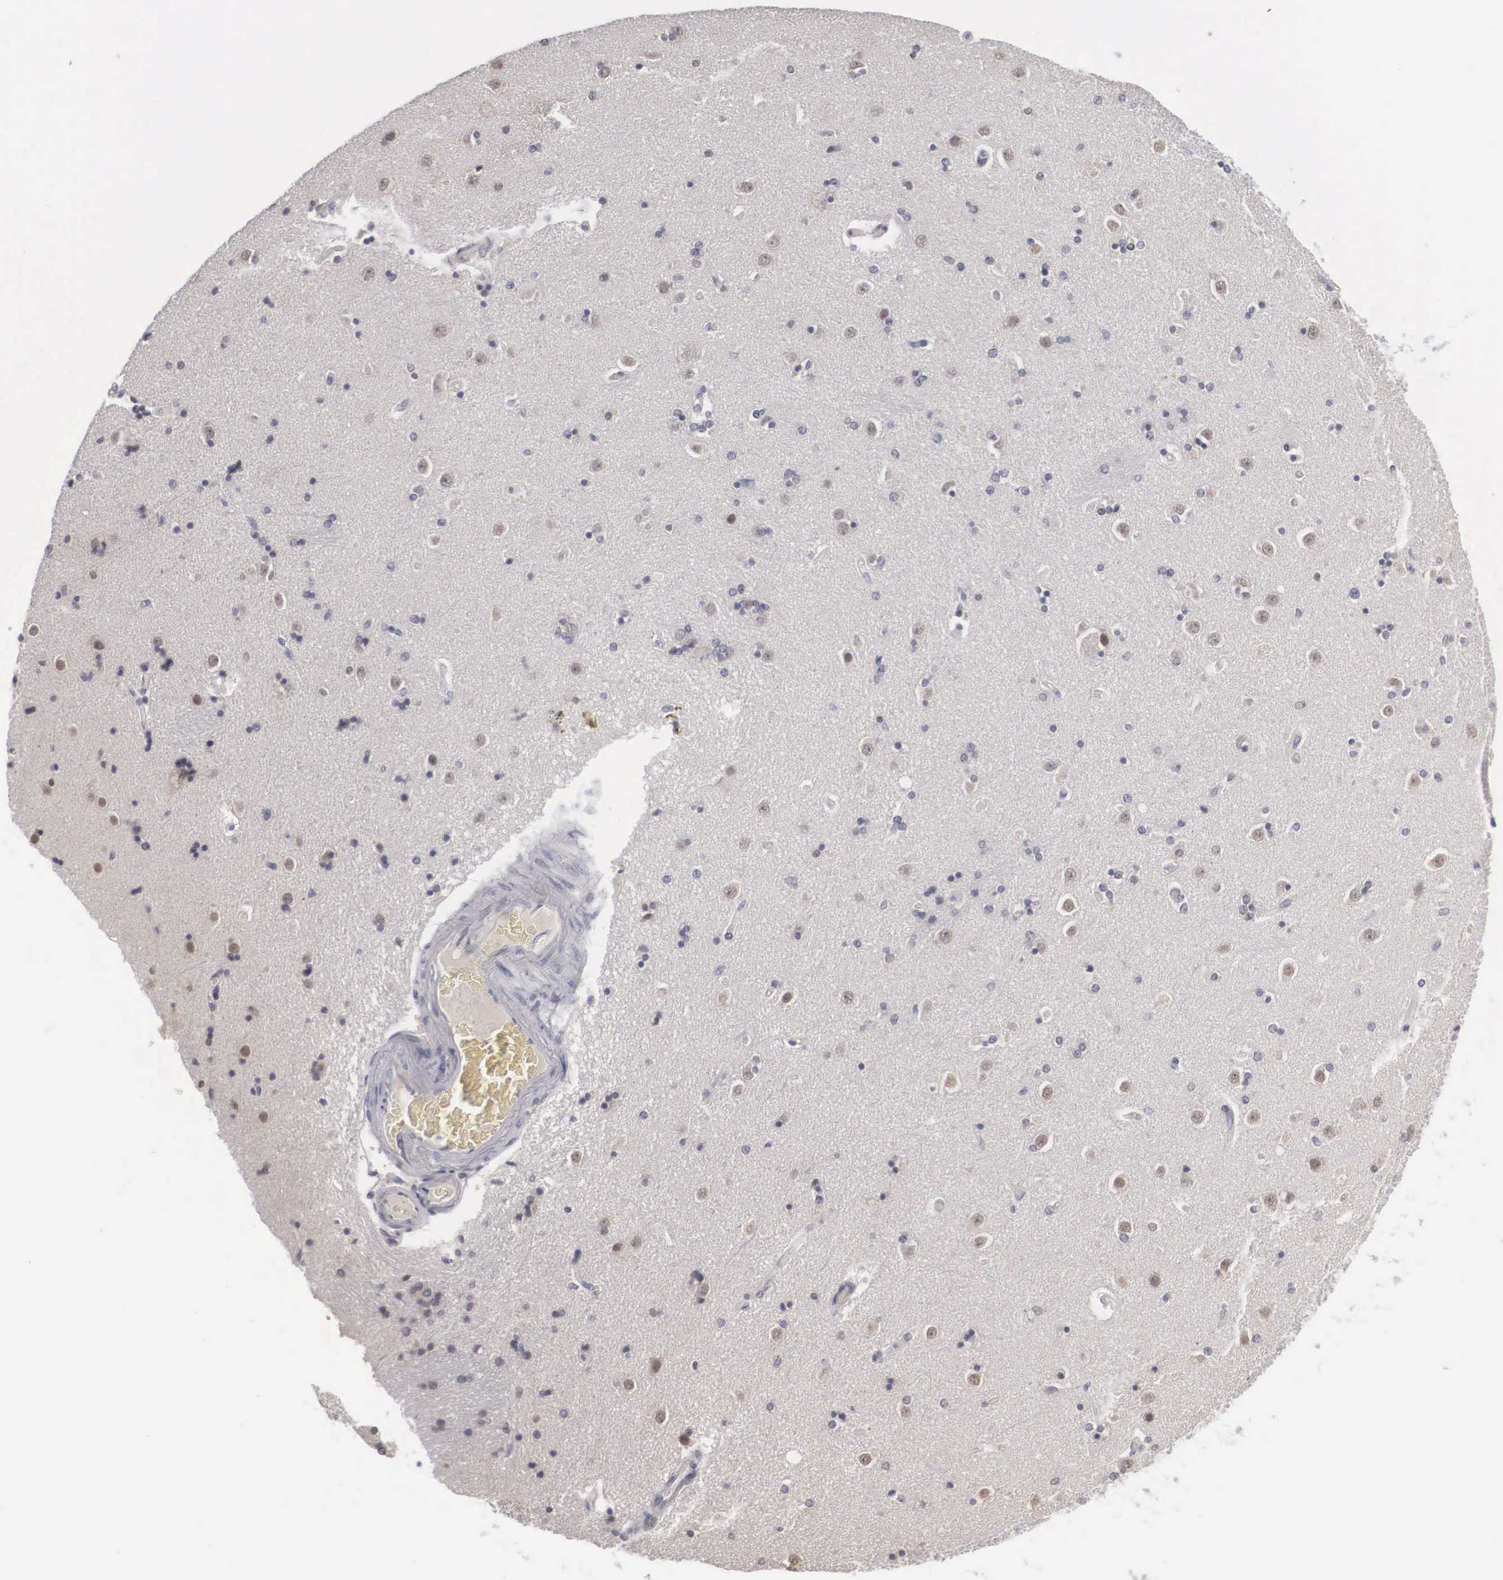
{"staining": {"intensity": "negative", "quantity": "none", "location": "none"}, "tissue": "caudate", "cell_type": "Glial cells", "image_type": "normal", "snomed": [{"axis": "morphology", "description": "Normal tissue, NOS"}, {"axis": "topography", "description": "Lateral ventricle wall"}], "caption": "This is an immunohistochemistry histopathology image of benign caudate. There is no expression in glial cells.", "gene": "WDR89", "patient": {"sex": "female", "age": 54}}